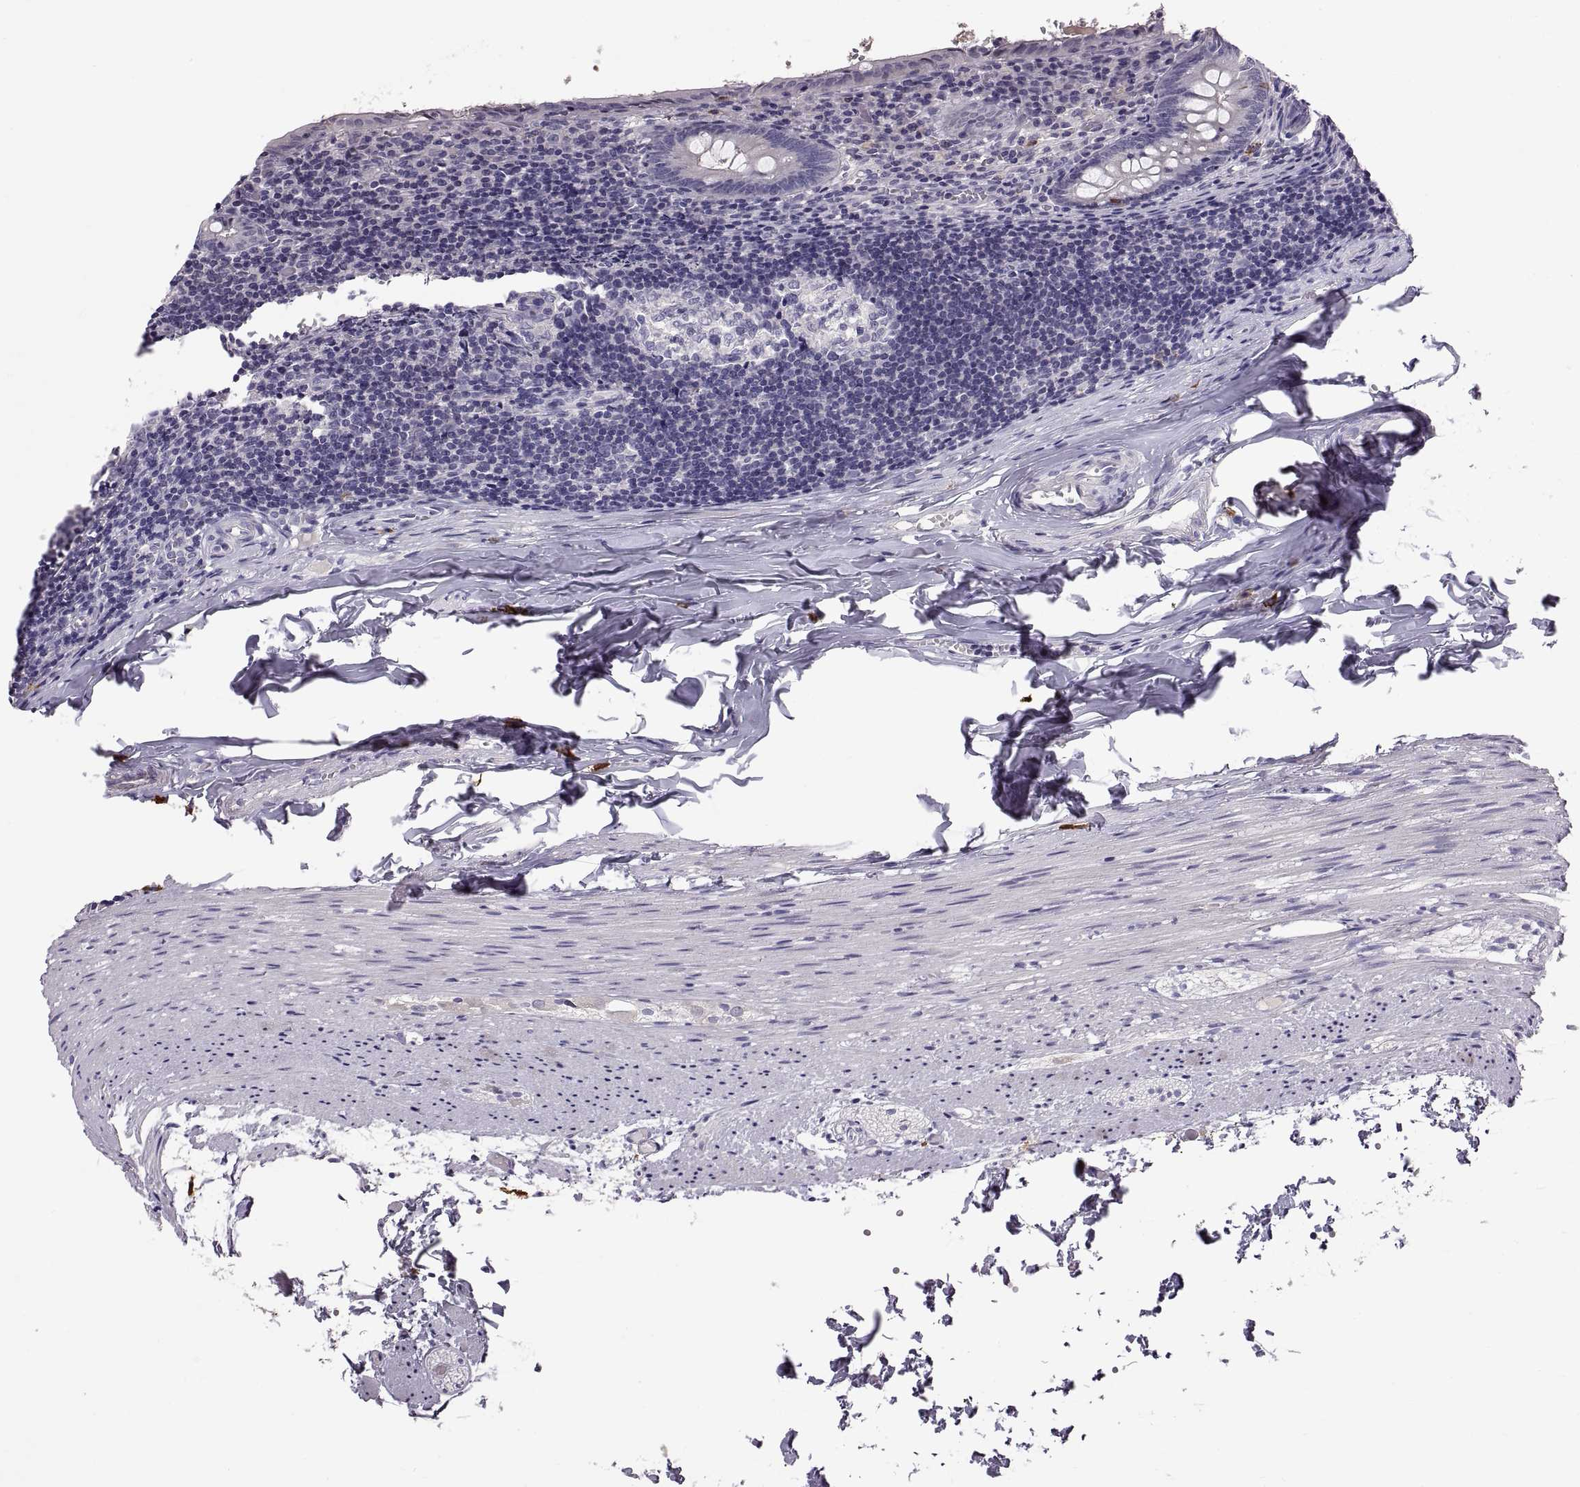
{"staining": {"intensity": "negative", "quantity": "none", "location": "none"}, "tissue": "appendix", "cell_type": "Glandular cells", "image_type": "normal", "snomed": [{"axis": "morphology", "description": "Normal tissue, NOS"}, {"axis": "topography", "description": "Appendix"}], "caption": "This is an immunohistochemistry (IHC) image of benign appendix. There is no expression in glandular cells.", "gene": "WFDC8", "patient": {"sex": "female", "age": 23}}